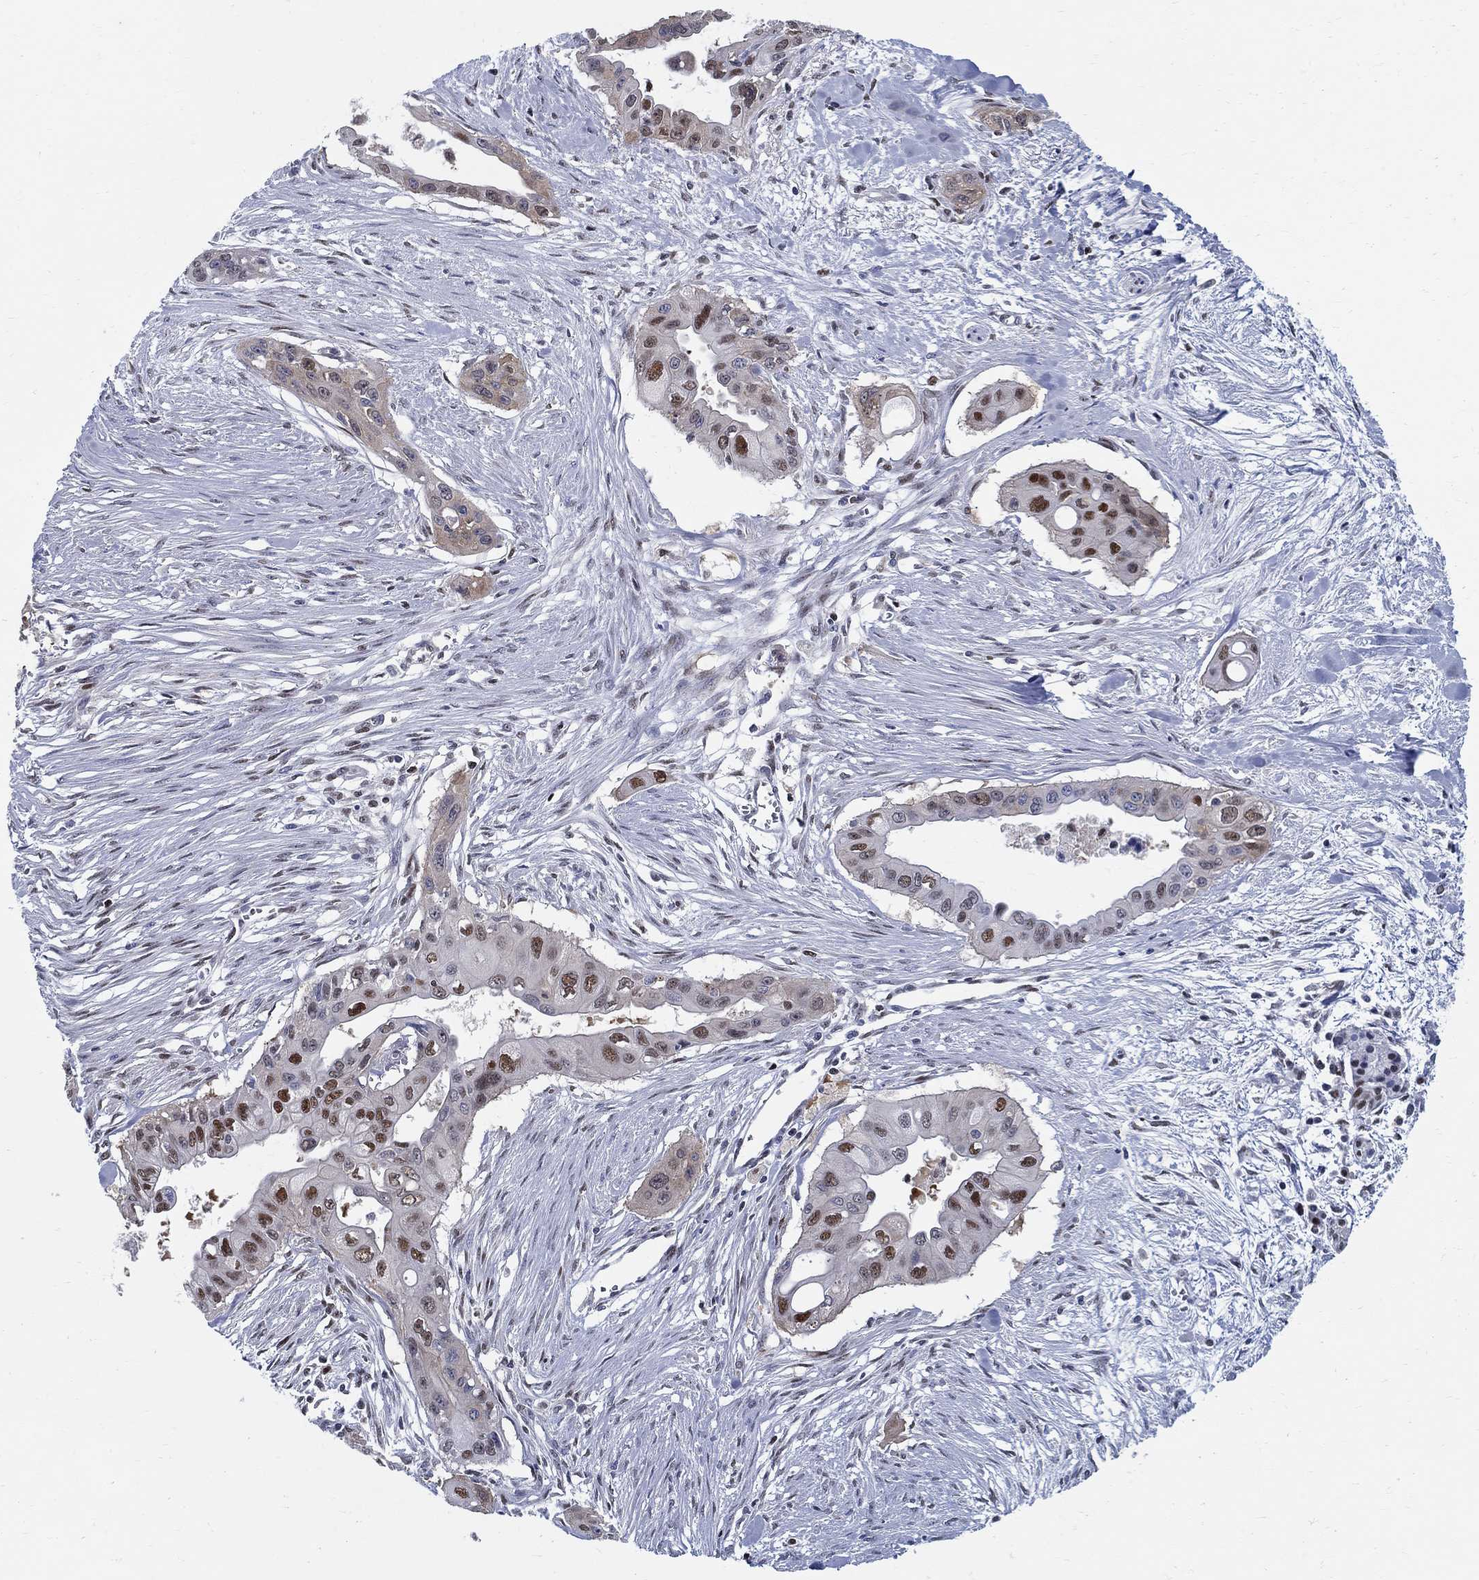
{"staining": {"intensity": "strong", "quantity": "<25%", "location": "nuclear"}, "tissue": "pancreatic cancer", "cell_type": "Tumor cells", "image_type": "cancer", "snomed": [{"axis": "morphology", "description": "Adenocarcinoma, NOS"}, {"axis": "topography", "description": "Pancreas"}], "caption": "Protein staining demonstrates strong nuclear staining in approximately <25% of tumor cells in adenocarcinoma (pancreatic). (Stains: DAB (3,3'-diaminobenzidine) in brown, nuclei in blue, Microscopy: brightfield microscopy at high magnification).", "gene": "ZNF594", "patient": {"sex": "male", "age": 60}}